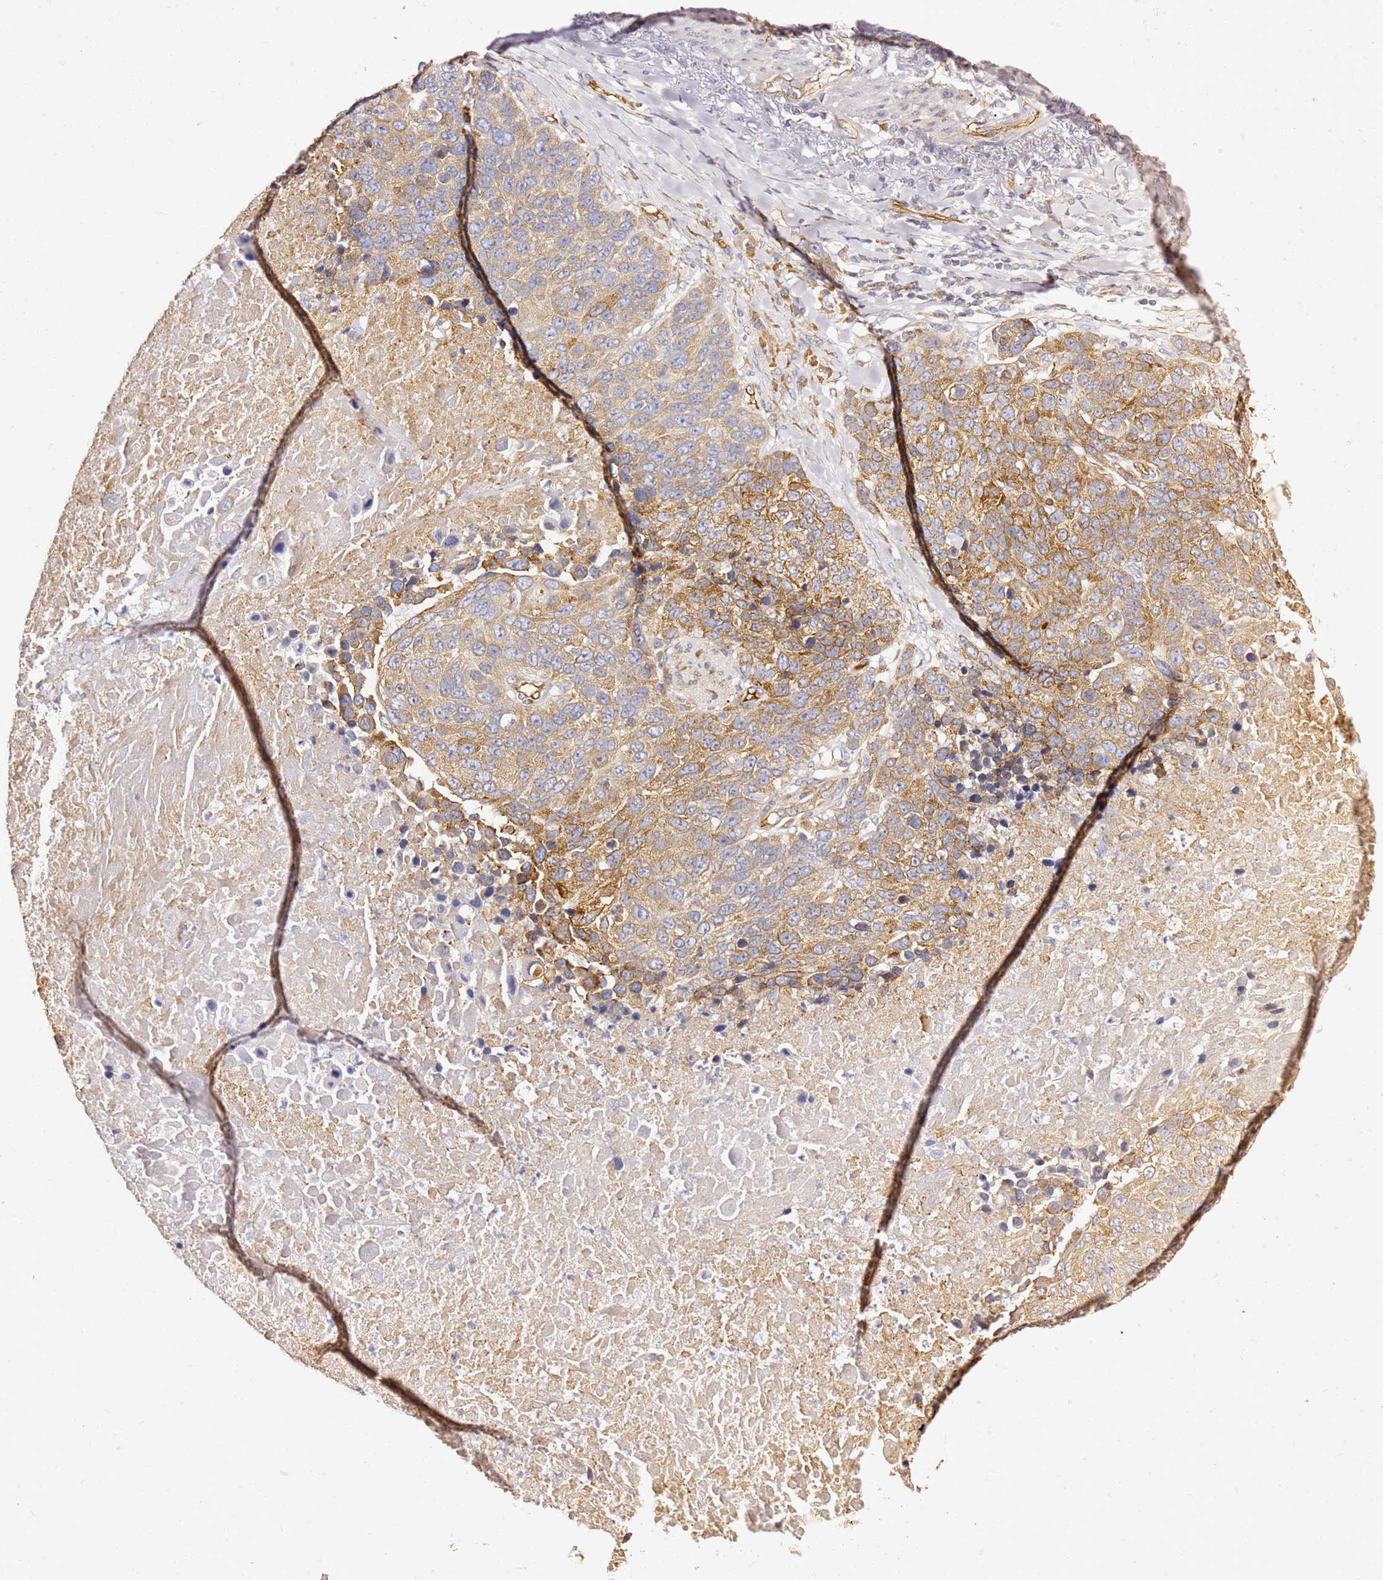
{"staining": {"intensity": "moderate", "quantity": ">75%", "location": "cytoplasmic/membranous"}, "tissue": "lung cancer", "cell_type": "Tumor cells", "image_type": "cancer", "snomed": [{"axis": "morphology", "description": "Normal tissue, NOS"}, {"axis": "morphology", "description": "Squamous cell carcinoma, NOS"}, {"axis": "topography", "description": "Lymph node"}, {"axis": "topography", "description": "Lung"}], "caption": "This micrograph shows immunohistochemistry staining of squamous cell carcinoma (lung), with medium moderate cytoplasmic/membranous staining in about >75% of tumor cells.", "gene": "KIF7", "patient": {"sex": "male", "age": 66}}